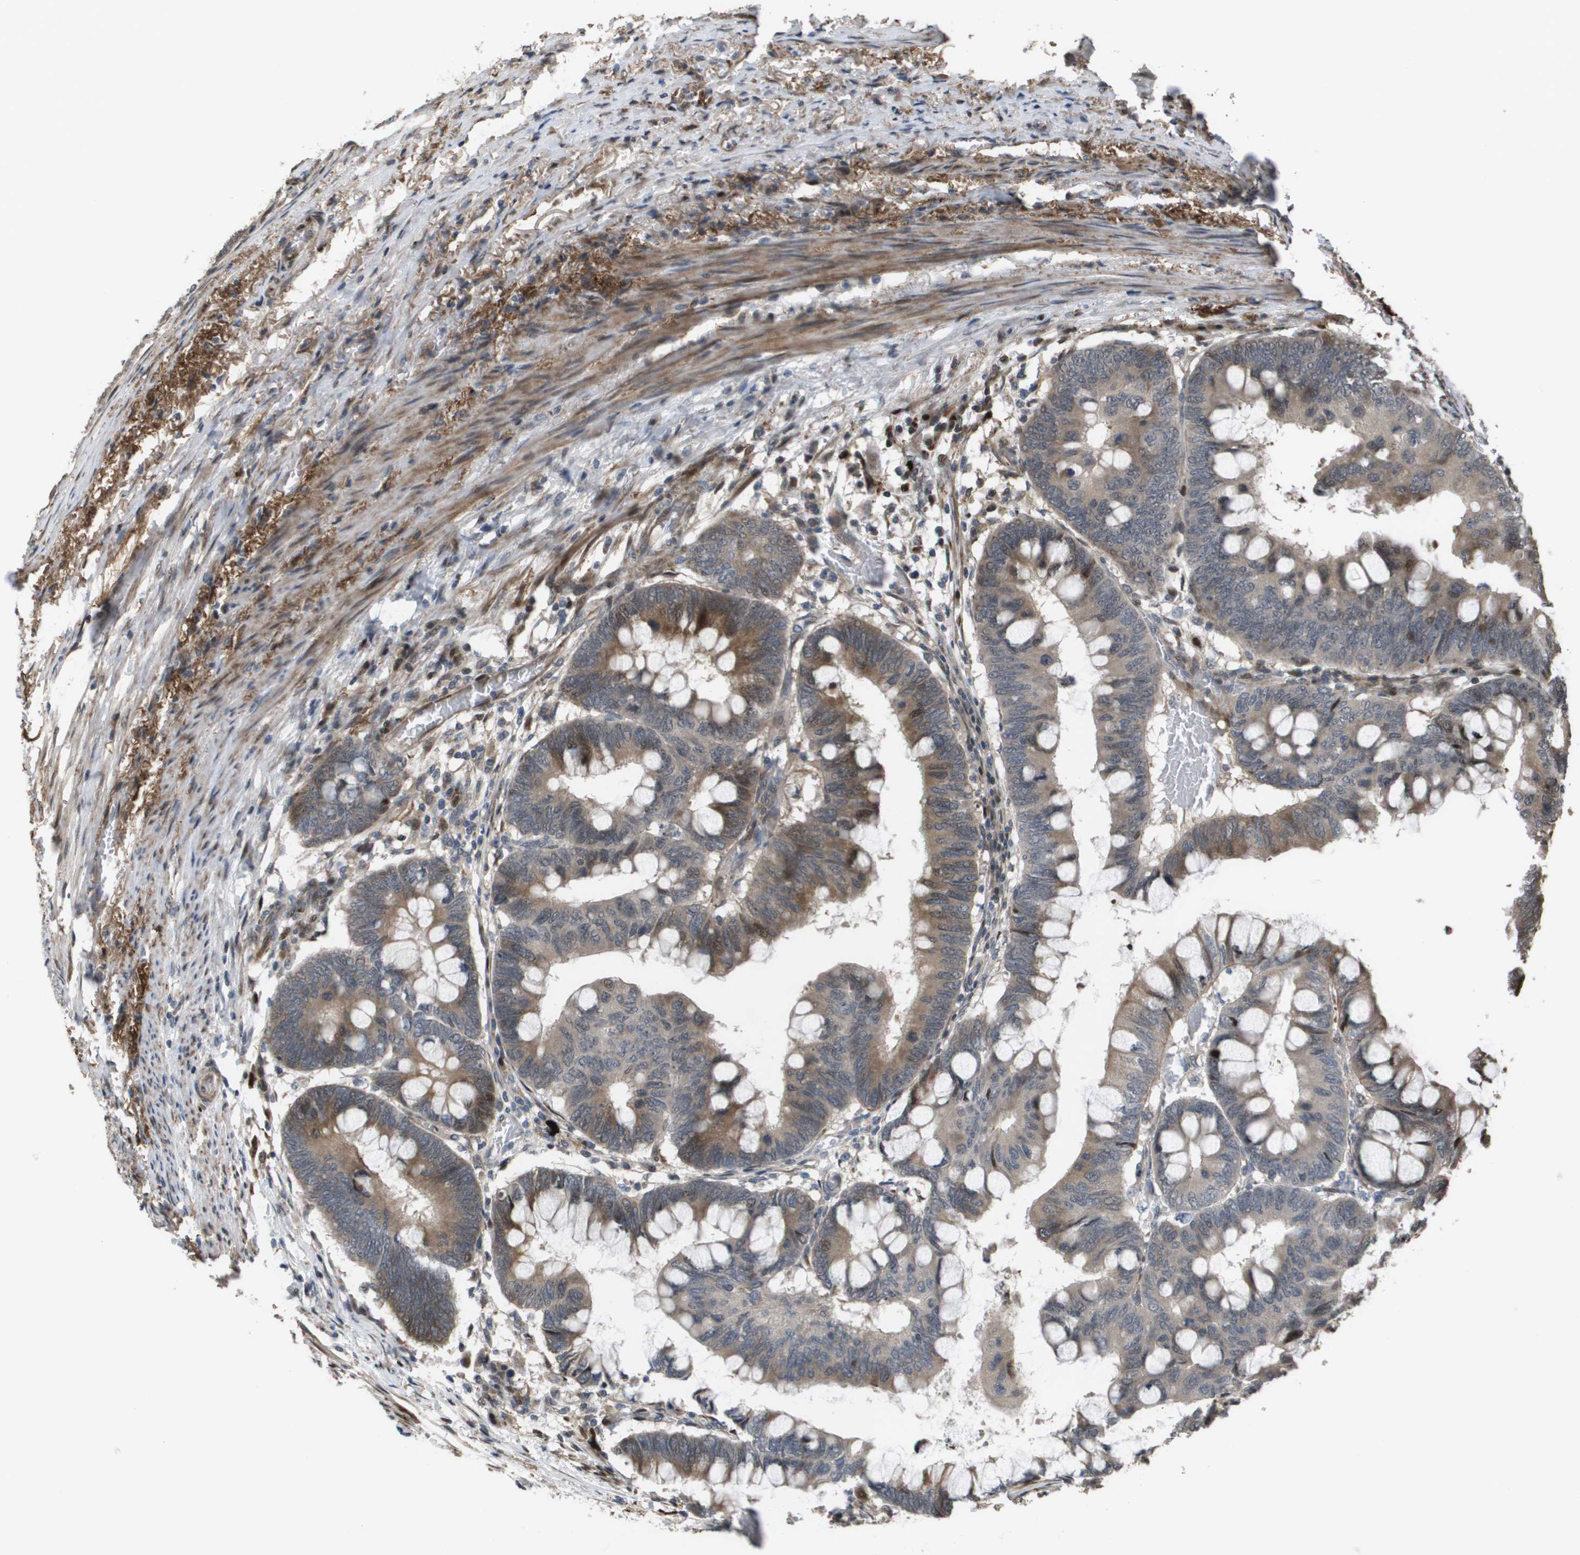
{"staining": {"intensity": "moderate", "quantity": ">75%", "location": "cytoplasmic/membranous"}, "tissue": "colorectal cancer", "cell_type": "Tumor cells", "image_type": "cancer", "snomed": [{"axis": "morphology", "description": "Normal tissue, NOS"}, {"axis": "morphology", "description": "Adenocarcinoma, NOS"}, {"axis": "topography", "description": "Rectum"}, {"axis": "topography", "description": "Peripheral nerve tissue"}], "caption": "A histopathology image of adenocarcinoma (colorectal) stained for a protein shows moderate cytoplasmic/membranous brown staining in tumor cells.", "gene": "AXIN2", "patient": {"sex": "male", "age": 92}}